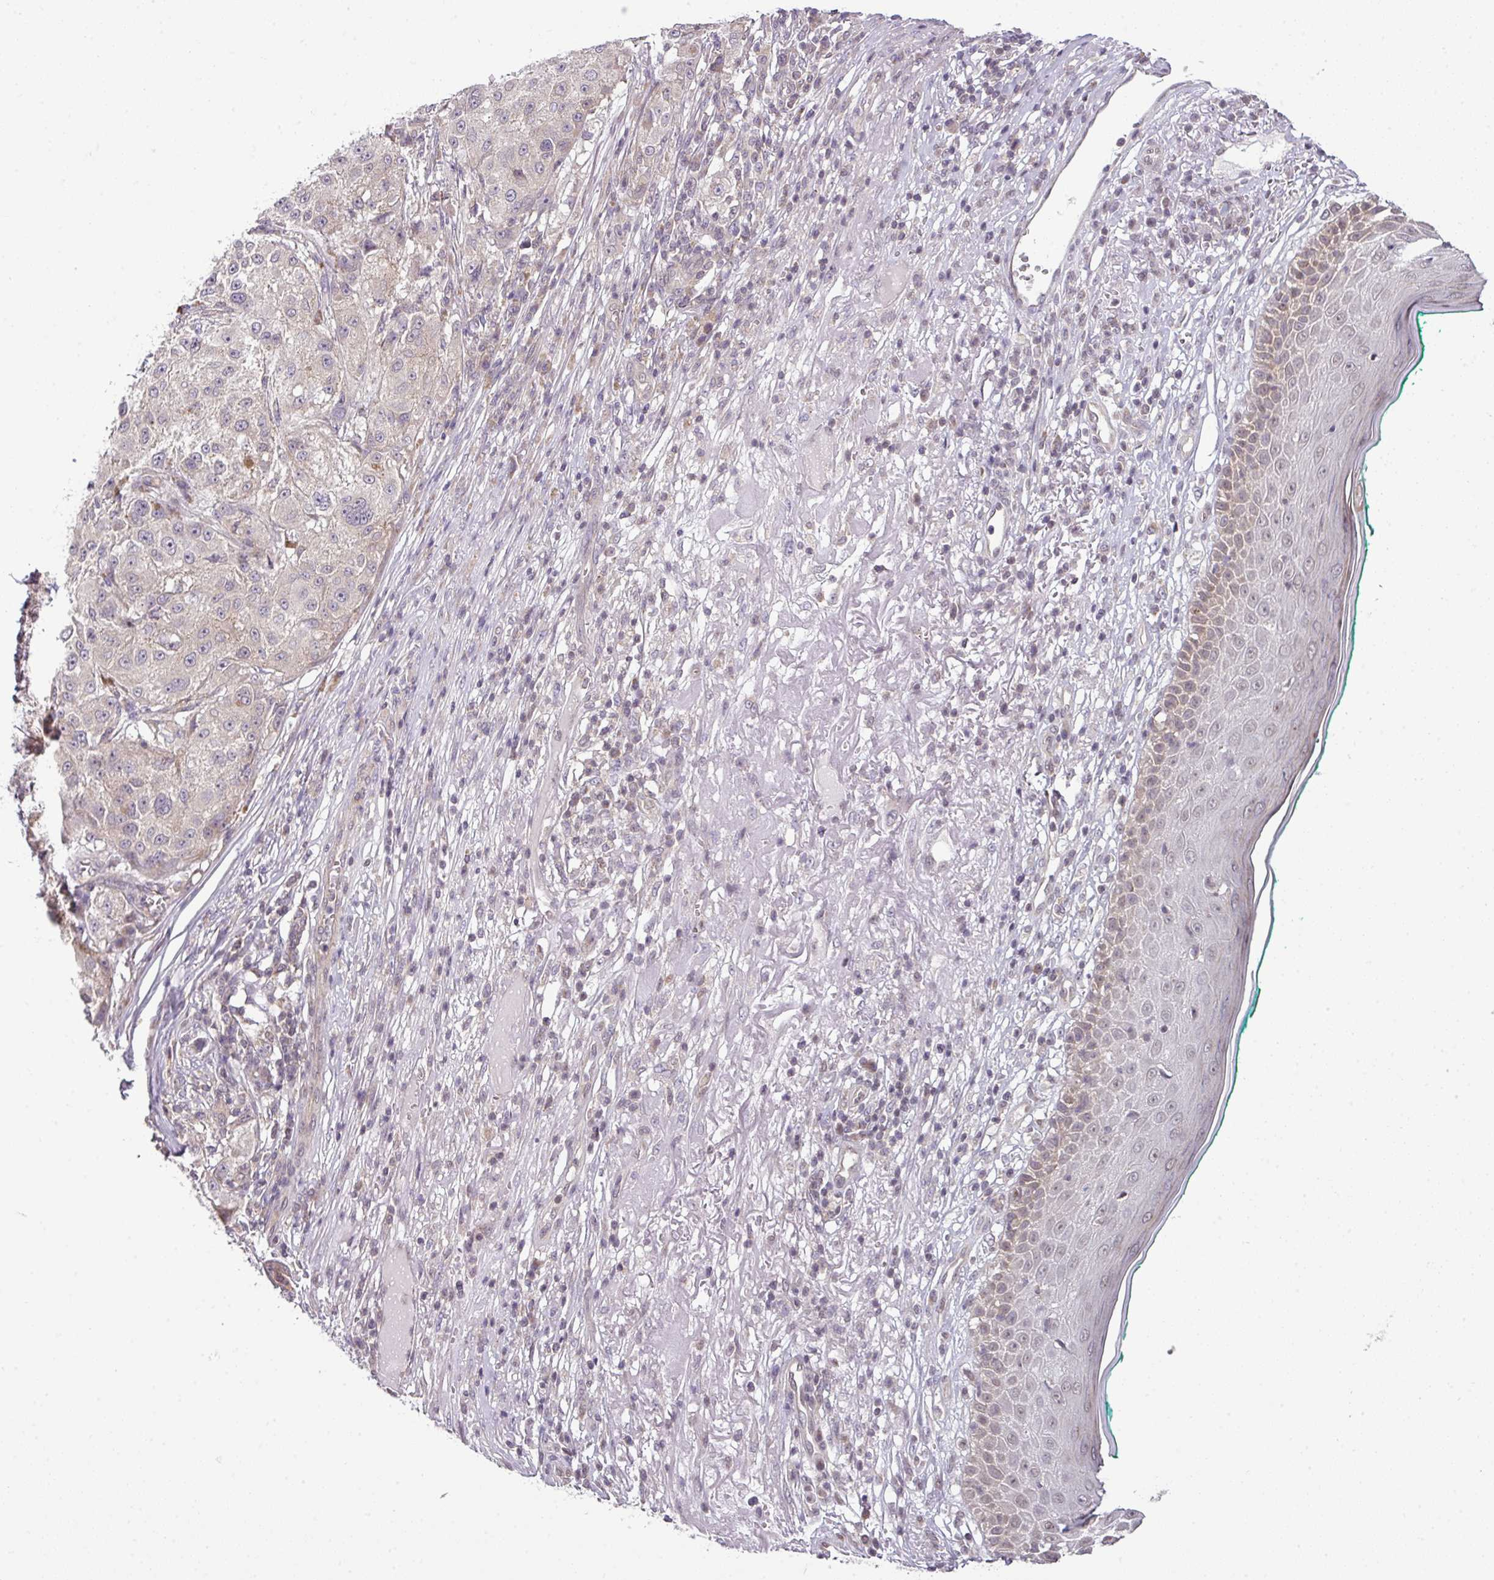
{"staining": {"intensity": "negative", "quantity": "none", "location": "none"}, "tissue": "melanoma", "cell_type": "Tumor cells", "image_type": "cancer", "snomed": [{"axis": "morphology", "description": "Necrosis, NOS"}, {"axis": "morphology", "description": "Malignant melanoma, NOS"}, {"axis": "topography", "description": "Skin"}], "caption": "Malignant melanoma stained for a protein using immunohistochemistry displays no staining tumor cells.", "gene": "DERPC", "patient": {"sex": "female", "age": 87}}